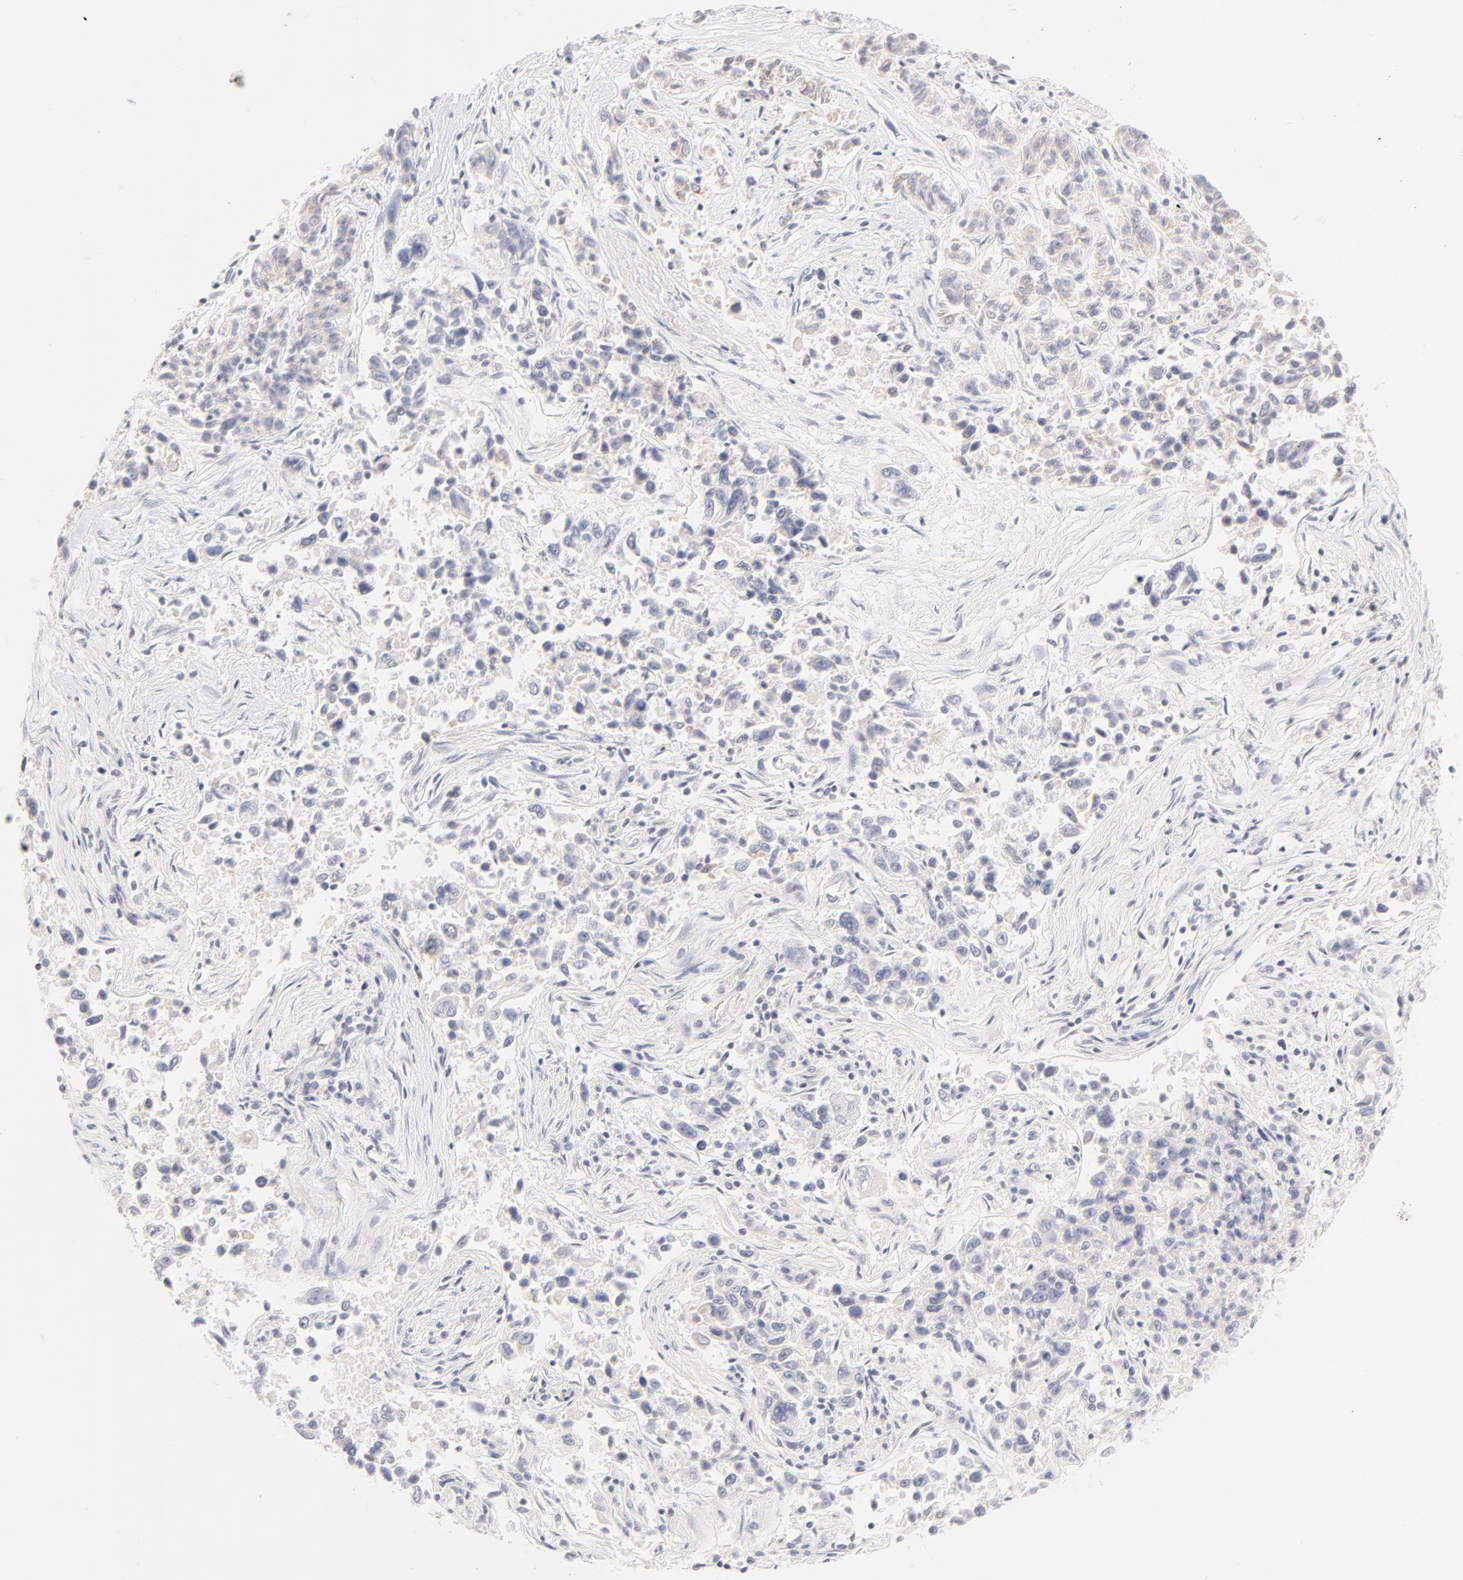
{"staining": {"intensity": "negative", "quantity": "none", "location": "none"}, "tissue": "lung cancer", "cell_type": "Tumor cells", "image_type": "cancer", "snomed": [{"axis": "morphology", "description": "Adenocarcinoma, NOS"}, {"axis": "topography", "description": "Lung"}], "caption": "This micrograph is of adenocarcinoma (lung) stained with IHC to label a protein in brown with the nuclei are counter-stained blue. There is no staining in tumor cells.", "gene": "NPNT", "patient": {"sex": "male", "age": 84}}